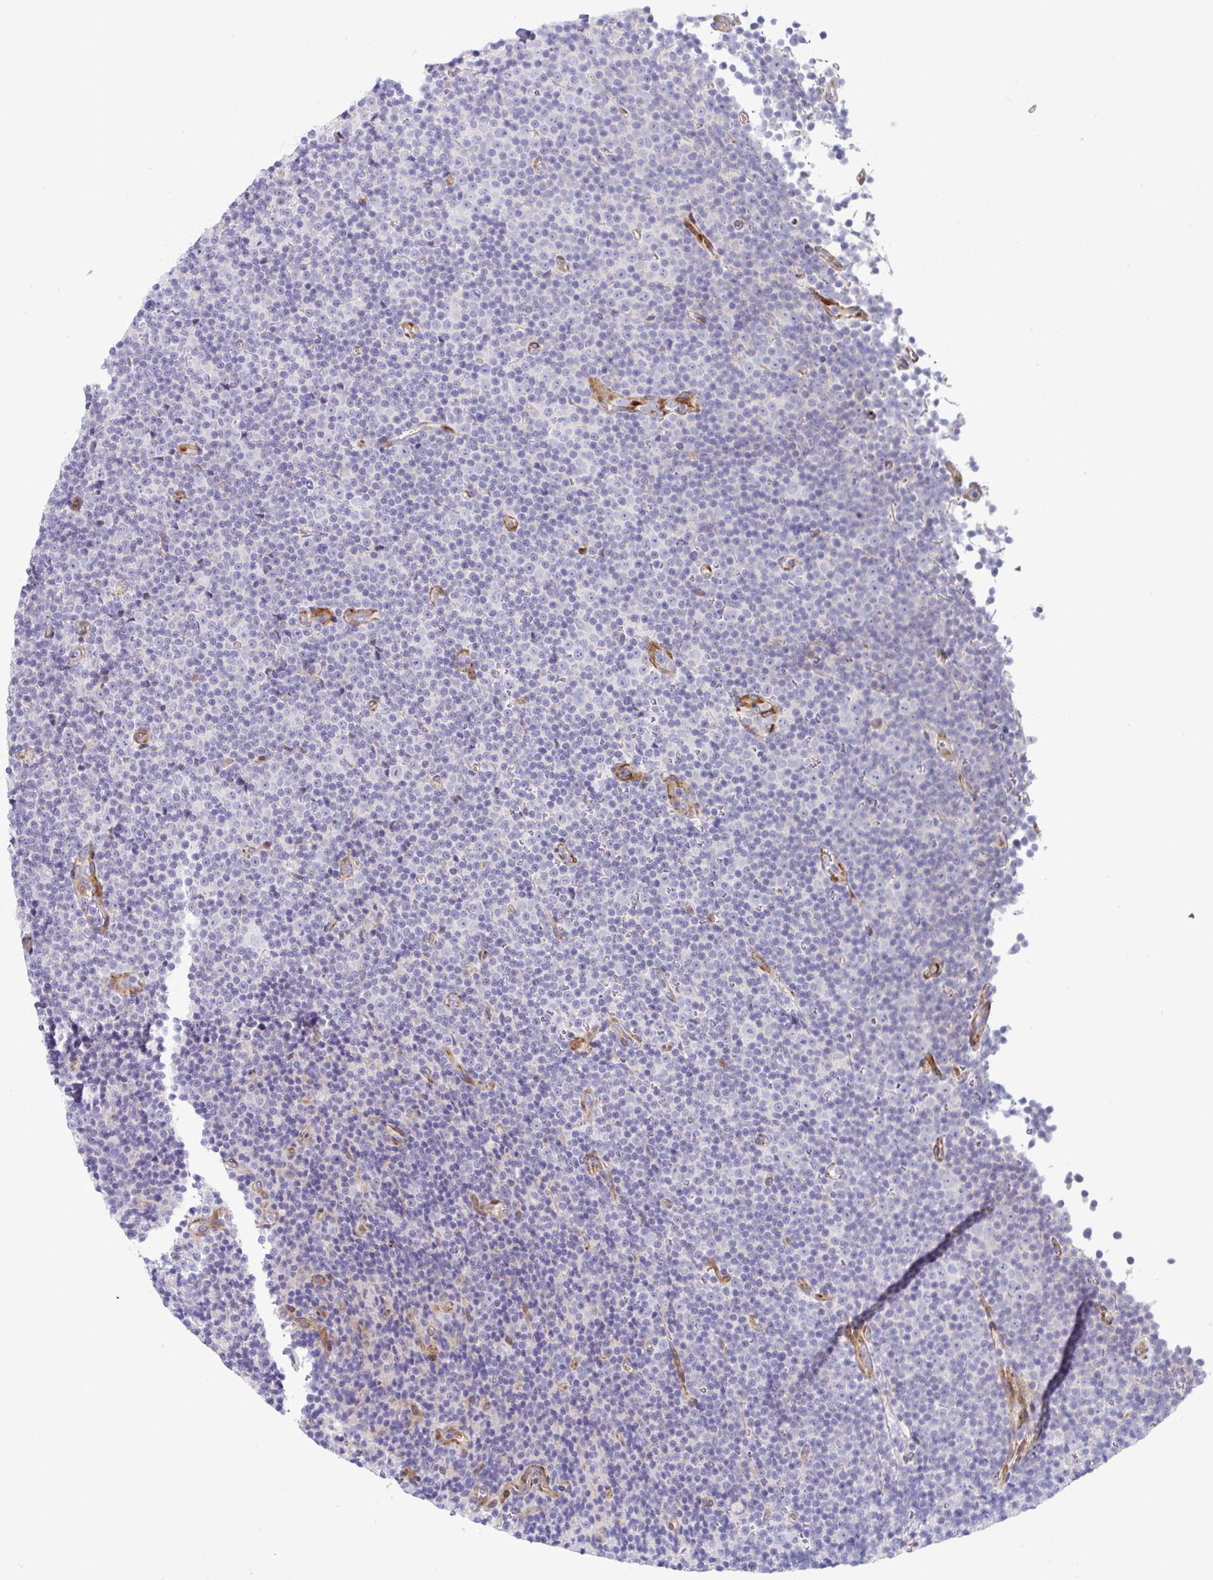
{"staining": {"intensity": "negative", "quantity": "none", "location": "none"}, "tissue": "lymphoma", "cell_type": "Tumor cells", "image_type": "cancer", "snomed": [{"axis": "morphology", "description": "Malignant lymphoma, non-Hodgkin's type, Low grade"}, {"axis": "topography", "description": "Lymph node"}], "caption": "DAB immunohistochemical staining of lymphoma demonstrates no significant staining in tumor cells.", "gene": "ZNF713", "patient": {"sex": "female", "age": 67}}